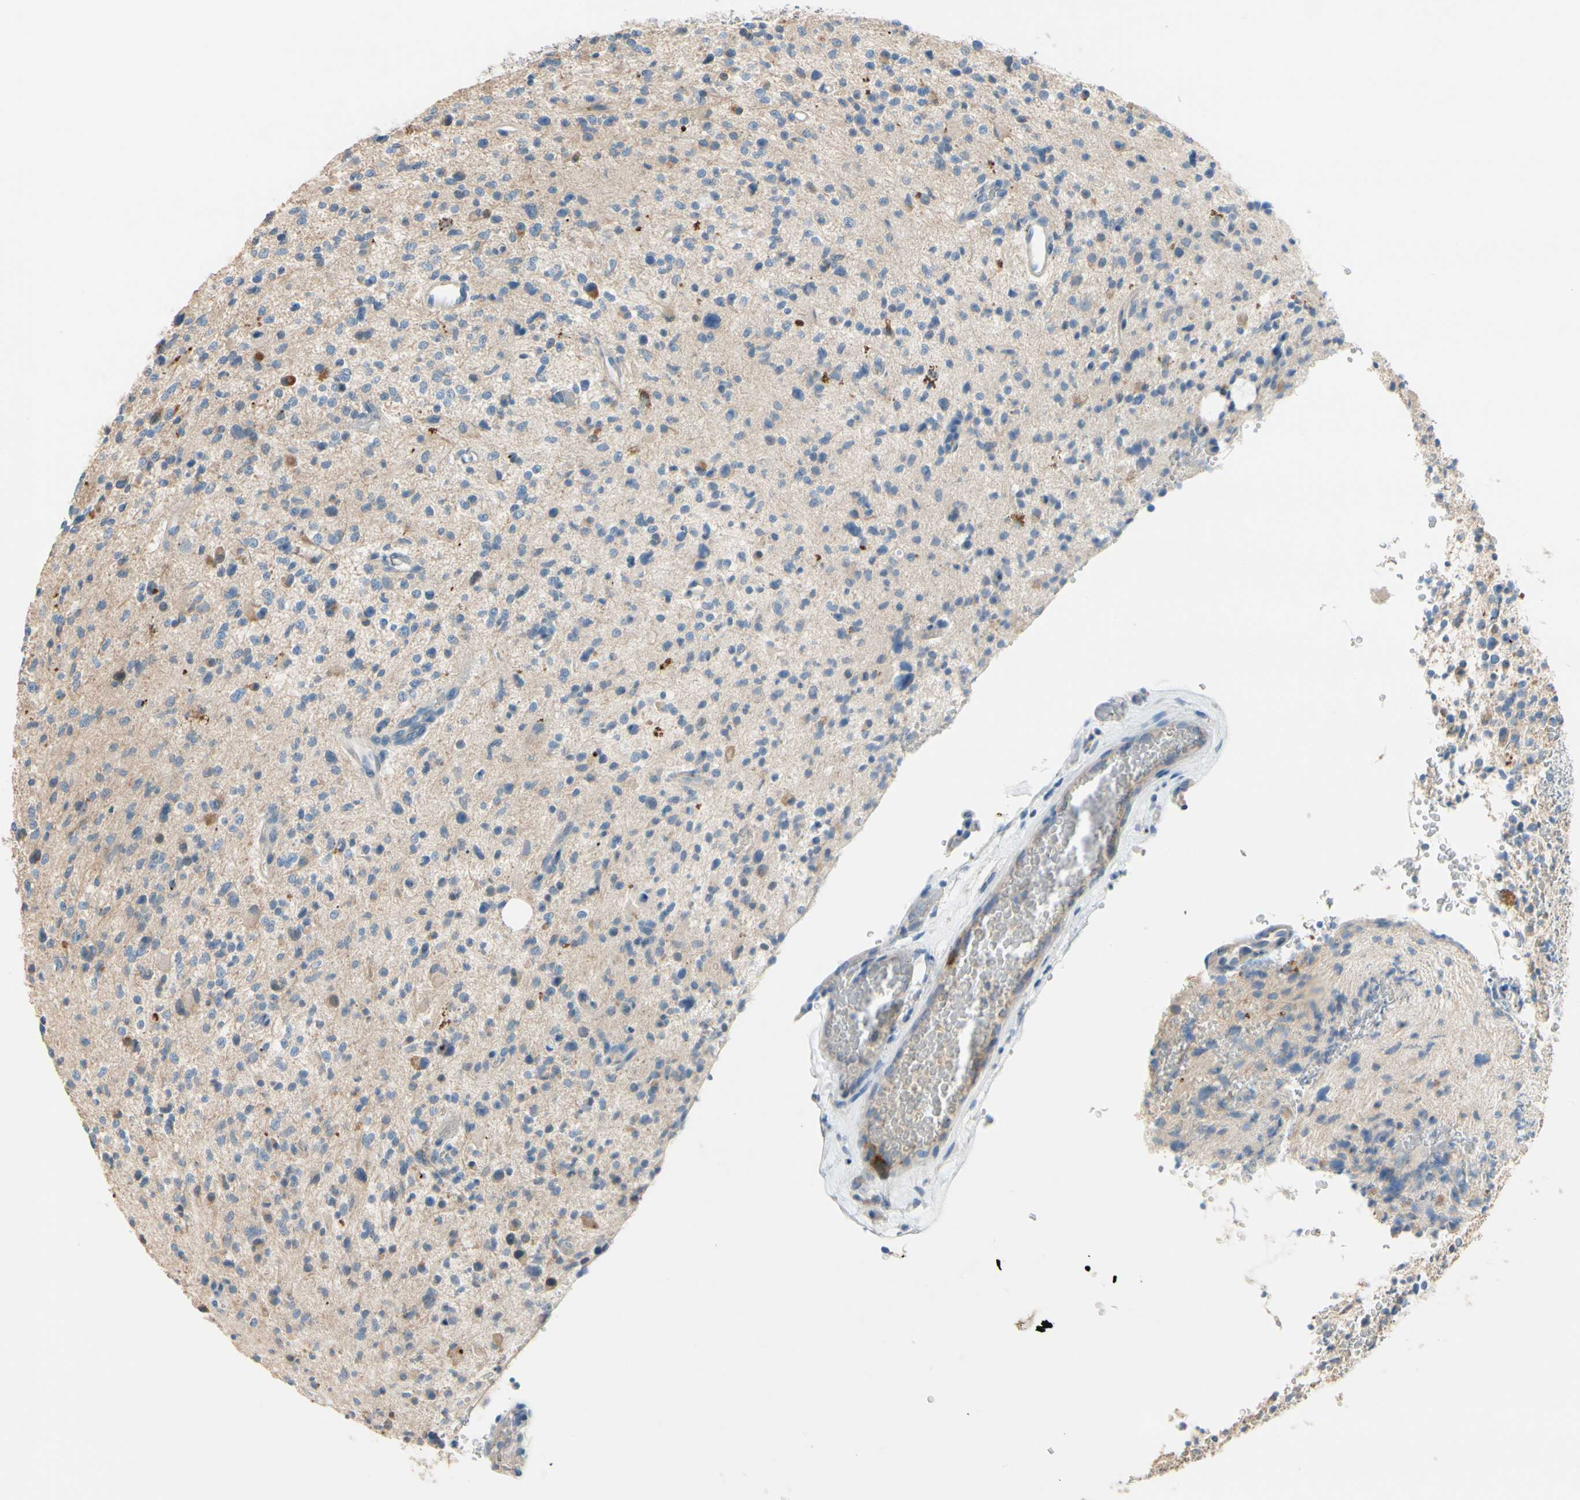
{"staining": {"intensity": "moderate", "quantity": "<25%", "location": "cytoplasmic/membranous"}, "tissue": "glioma", "cell_type": "Tumor cells", "image_type": "cancer", "snomed": [{"axis": "morphology", "description": "Glioma, malignant, High grade"}, {"axis": "topography", "description": "Brain"}], "caption": "Brown immunohistochemical staining in human glioma demonstrates moderate cytoplasmic/membranous positivity in about <25% of tumor cells. (IHC, brightfield microscopy, high magnification).", "gene": "CKAP2", "patient": {"sex": "male", "age": 48}}